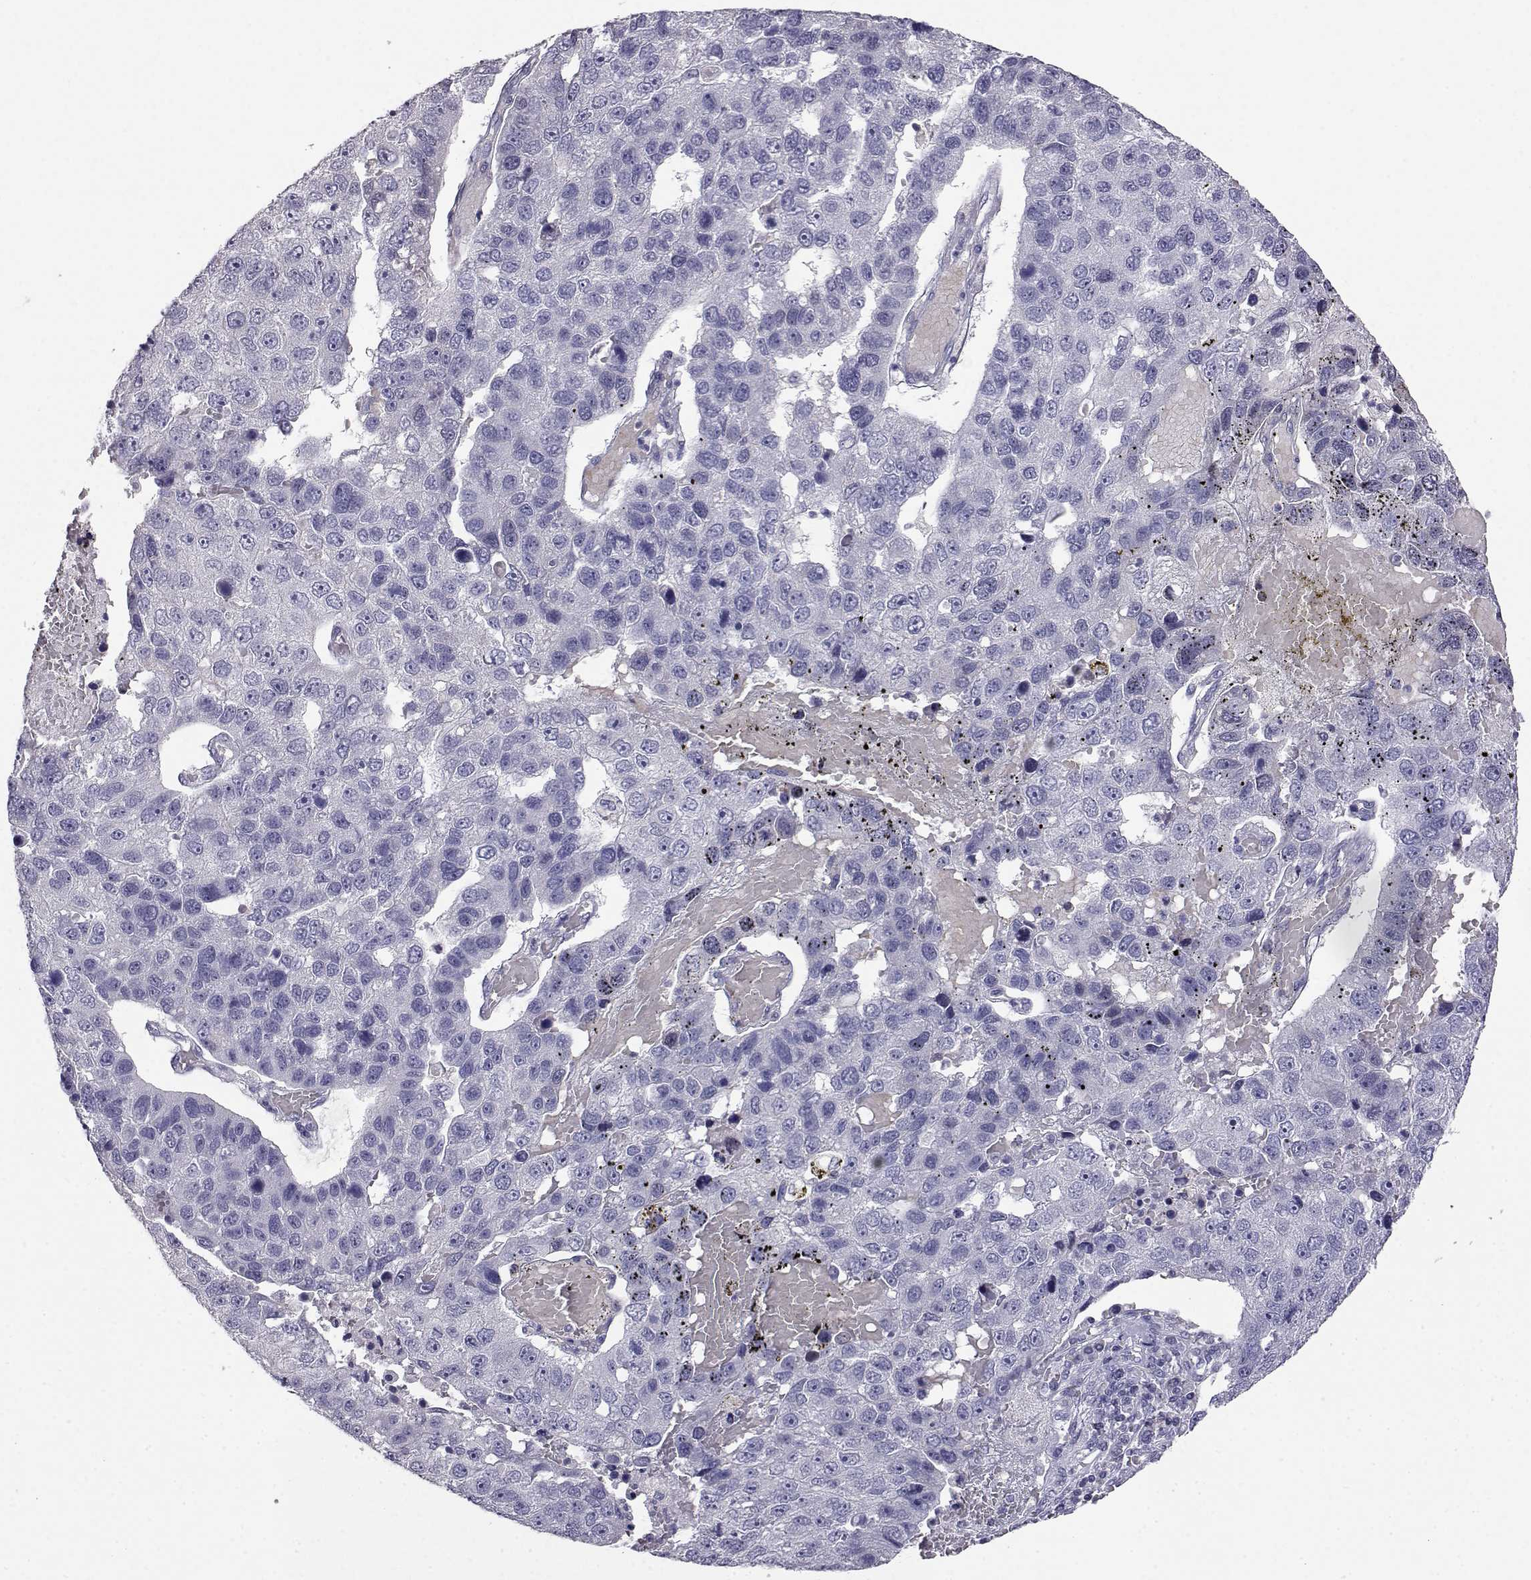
{"staining": {"intensity": "negative", "quantity": "none", "location": "none"}, "tissue": "pancreatic cancer", "cell_type": "Tumor cells", "image_type": "cancer", "snomed": [{"axis": "morphology", "description": "Adenocarcinoma, NOS"}, {"axis": "topography", "description": "Pancreas"}], "caption": "Human pancreatic cancer stained for a protein using immunohistochemistry (IHC) exhibits no expression in tumor cells.", "gene": "AKR1B1", "patient": {"sex": "female", "age": 61}}